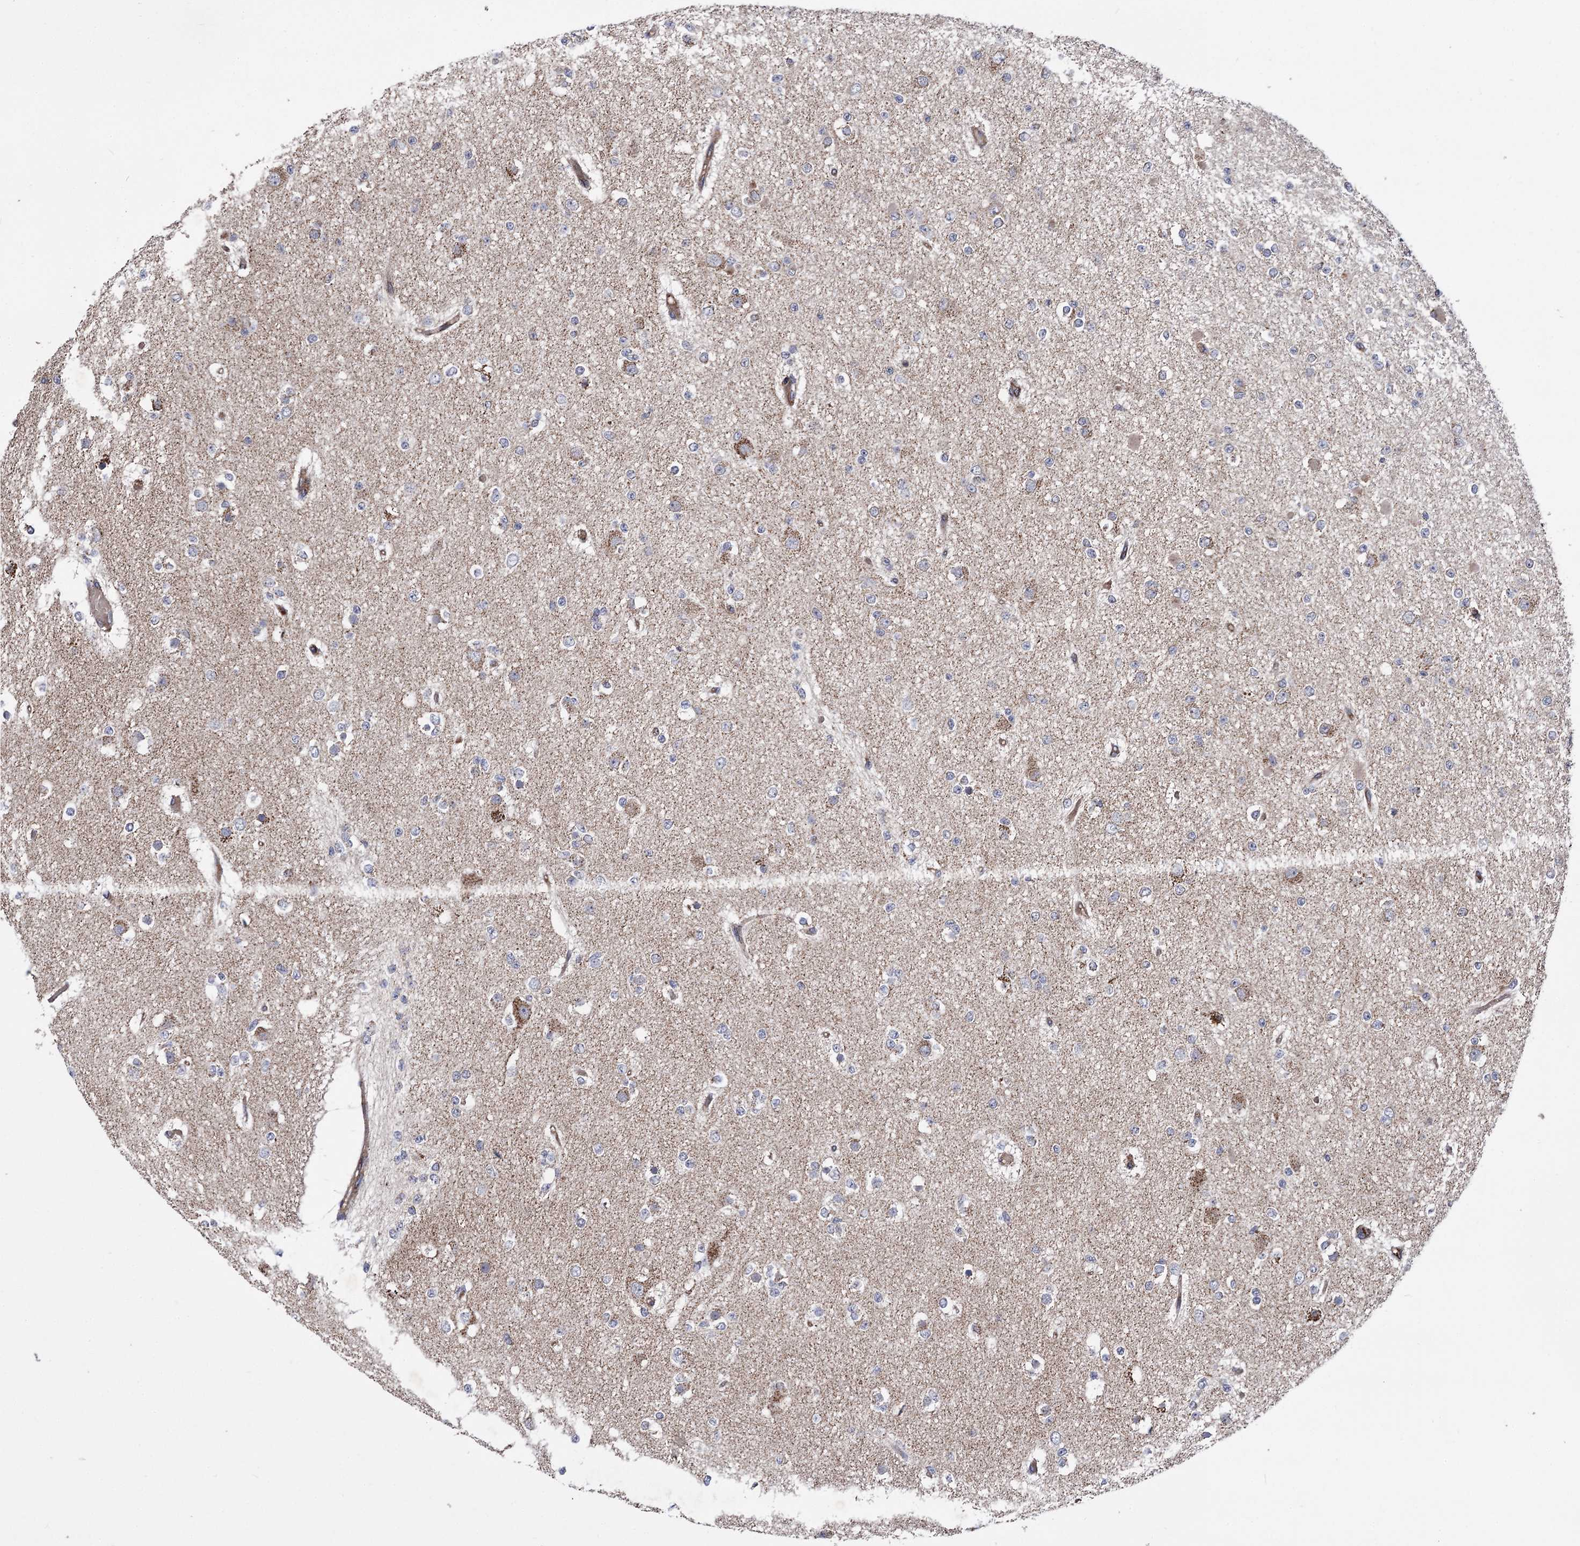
{"staining": {"intensity": "moderate", "quantity": "25%-75%", "location": "cytoplasmic/membranous"}, "tissue": "glioma", "cell_type": "Tumor cells", "image_type": "cancer", "snomed": [{"axis": "morphology", "description": "Glioma, malignant, Low grade"}, {"axis": "topography", "description": "Brain"}], "caption": "Moderate cytoplasmic/membranous positivity is seen in approximately 25%-75% of tumor cells in malignant glioma (low-grade). The protein of interest is stained brown, and the nuclei are stained in blue (DAB IHC with brightfield microscopy, high magnification).", "gene": "RASSF3", "patient": {"sex": "female", "age": 22}}